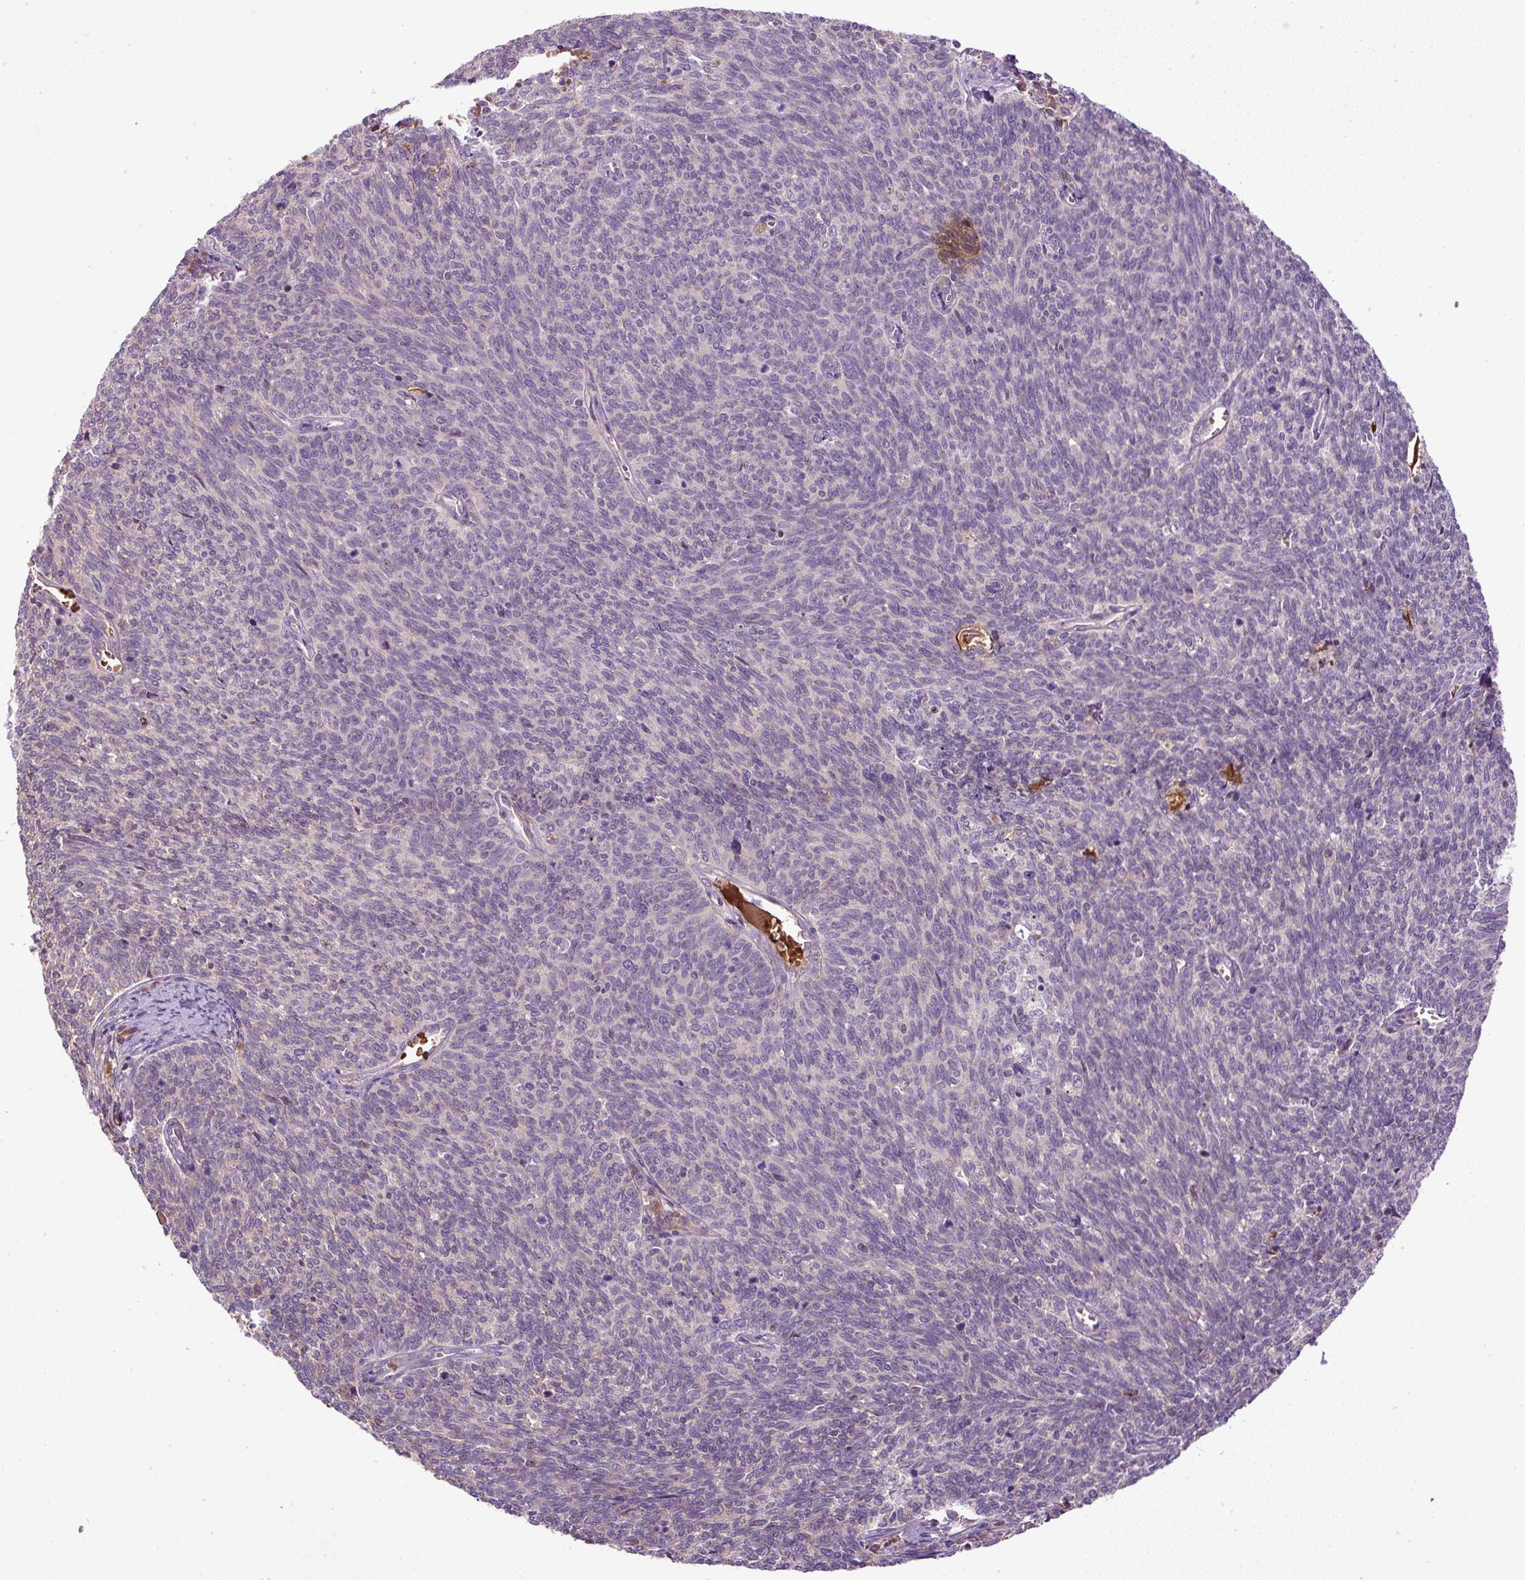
{"staining": {"intensity": "negative", "quantity": "none", "location": "none"}, "tissue": "cervical cancer", "cell_type": "Tumor cells", "image_type": "cancer", "snomed": [{"axis": "morphology", "description": "Squamous cell carcinoma, NOS"}, {"axis": "topography", "description": "Cervix"}], "caption": "High power microscopy photomicrograph of an immunohistochemistry micrograph of cervical squamous cell carcinoma, revealing no significant positivity in tumor cells. (Brightfield microscopy of DAB immunohistochemistry at high magnification).", "gene": "CXCL13", "patient": {"sex": "female", "age": 39}}